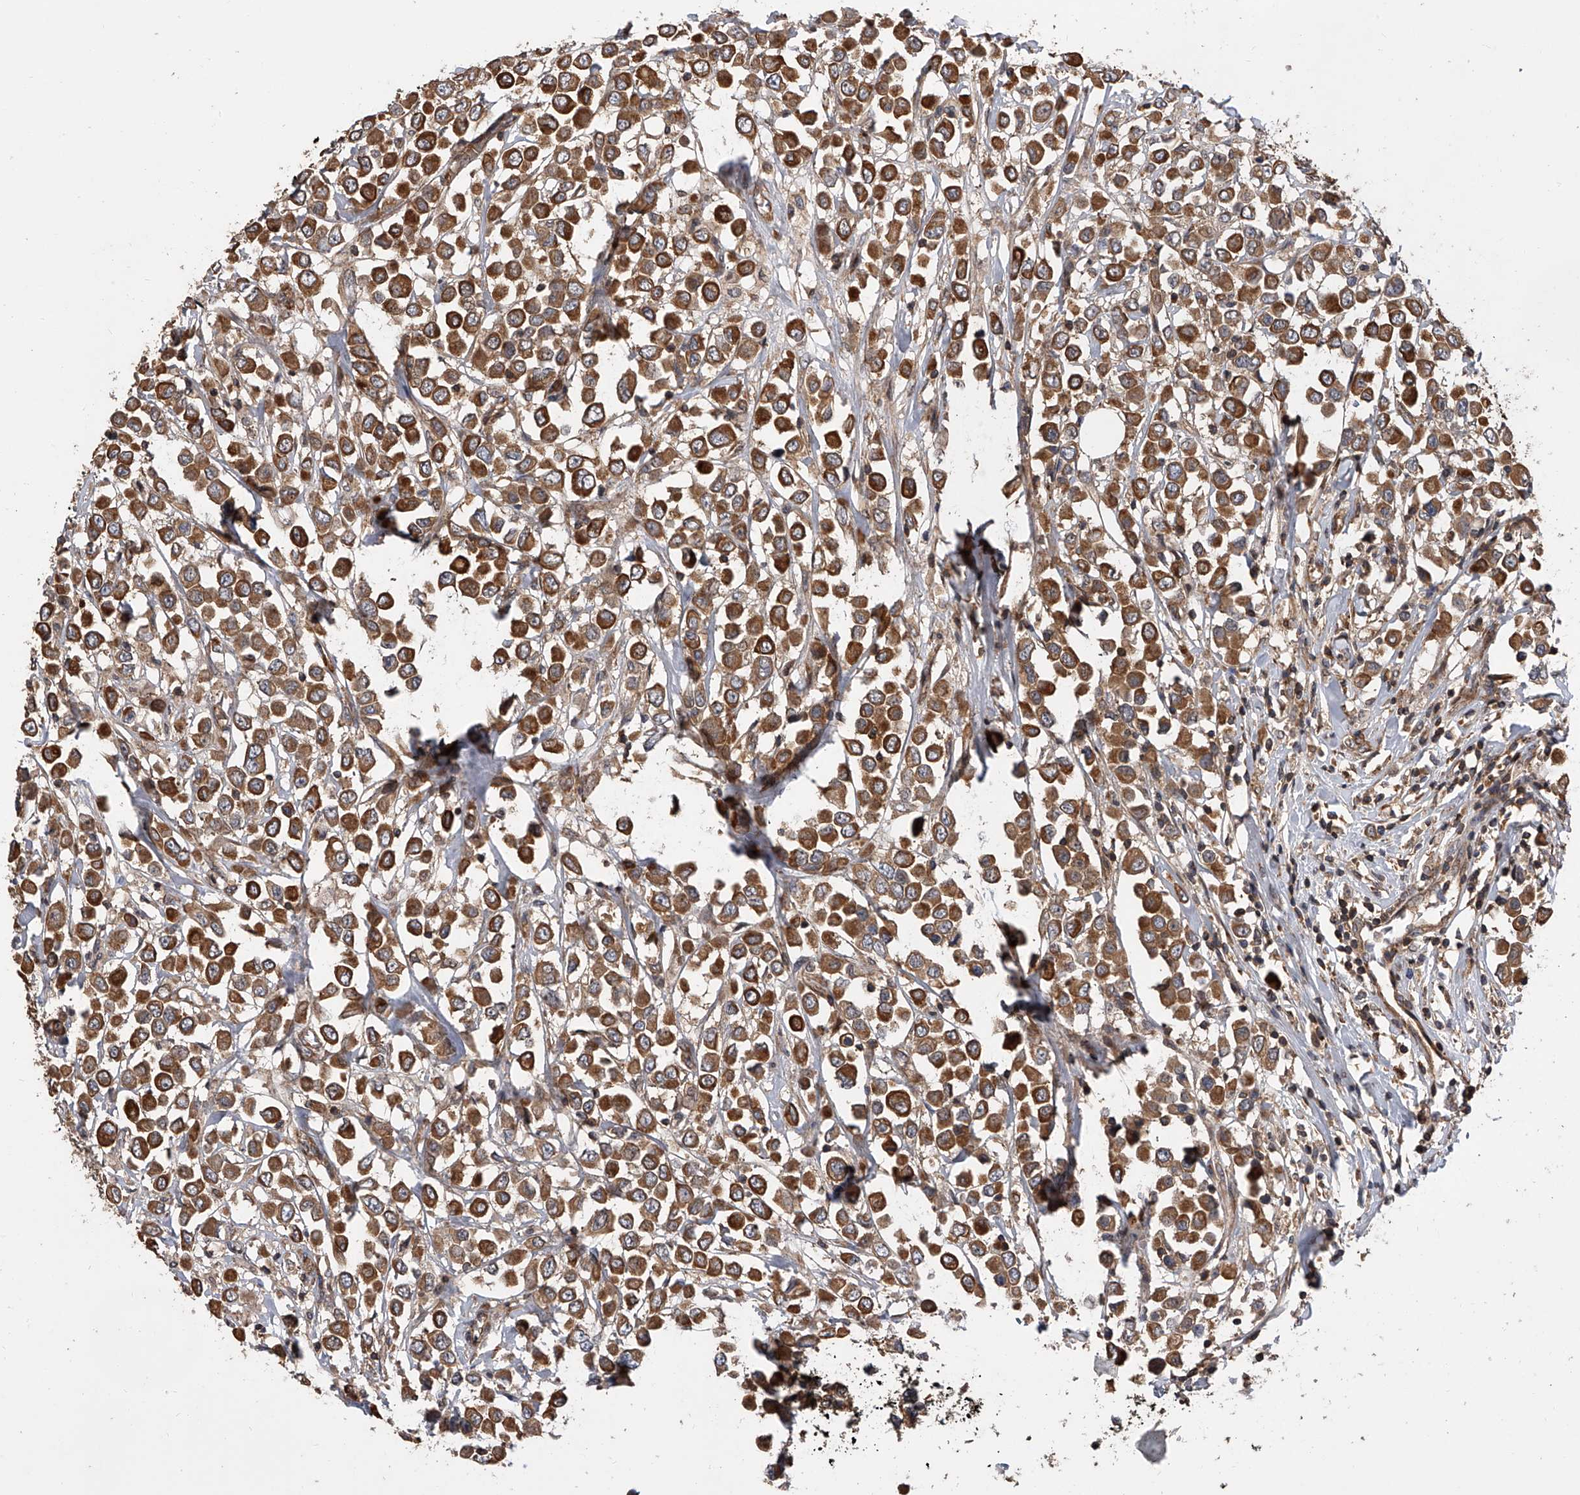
{"staining": {"intensity": "moderate", "quantity": ">75%", "location": "cytoplasmic/membranous"}, "tissue": "breast cancer", "cell_type": "Tumor cells", "image_type": "cancer", "snomed": [{"axis": "morphology", "description": "Duct carcinoma"}, {"axis": "topography", "description": "Breast"}], "caption": "DAB immunohistochemical staining of breast intraductal carcinoma shows moderate cytoplasmic/membranous protein positivity in about >75% of tumor cells.", "gene": "USP47", "patient": {"sex": "female", "age": 61}}